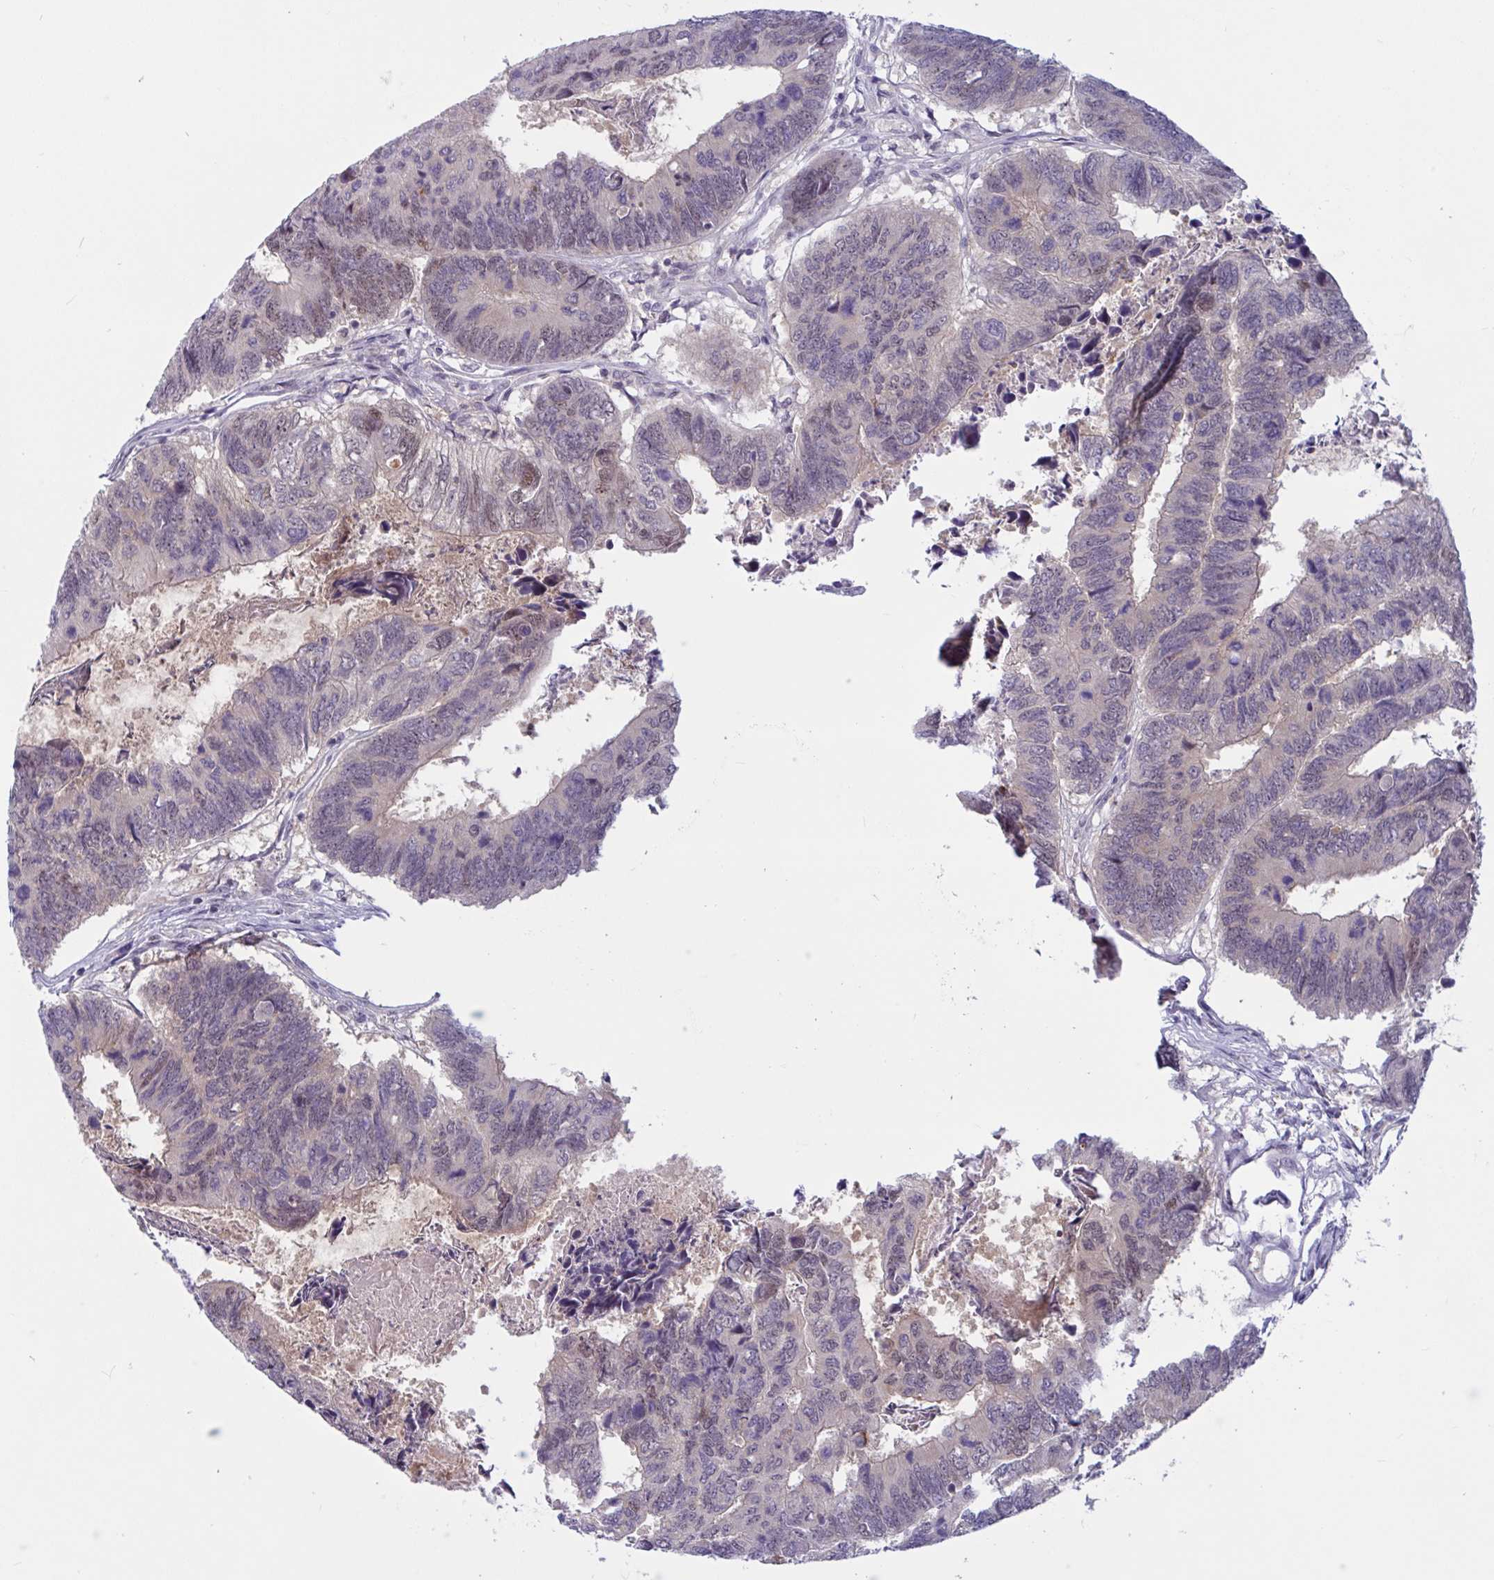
{"staining": {"intensity": "weak", "quantity": "<25%", "location": "nuclear"}, "tissue": "colorectal cancer", "cell_type": "Tumor cells", "image_type": "cancer", "snomed": [{"axis": "morphology", "description": "Adenocarcinoma, NOS"}, {"axis": "topography", "description": "Colon"}], "caption": "Colorectal cancer (adenocarcinoma) was stained to show a protein in brown. There is no significant expression in tumor cells.", "gene": "TSN", "patient": {"sex": "female", "age": 67}}